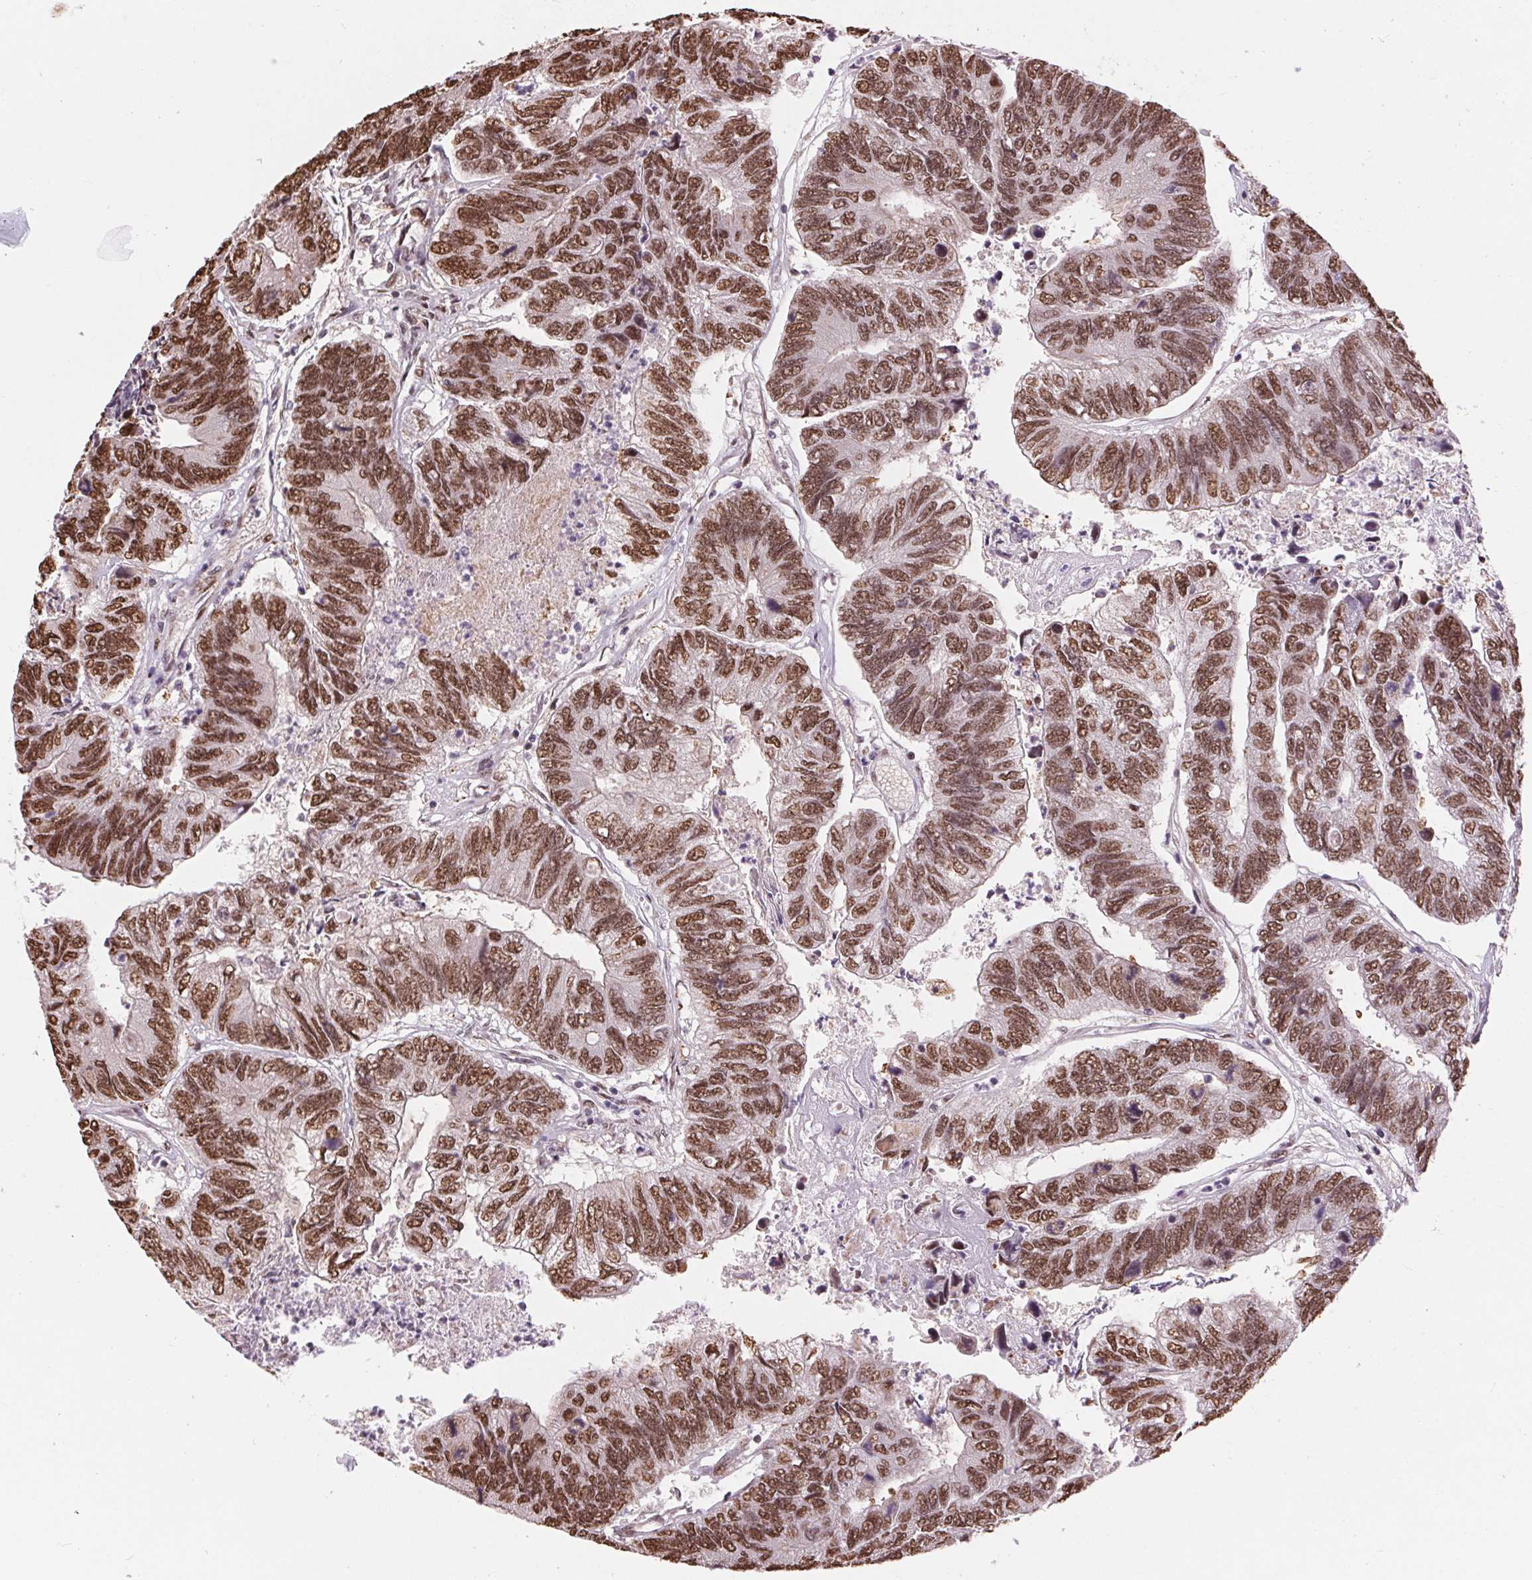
{"staining": {"intensity": "strong", "quantity": ">75%", "location": "nuclear"}, "tissue": "colorectal cancer", "cell_type": "Tumor cells", "image_type": "cancer", "snomed": [{"axis": "morphology", "description": "Adenocarcinoma, NOS"}, {"axis": "topography", "description": "Colon"}], "caption": "A high amount of strong nuclear expression is seen in about >75% of tumor cells in colorectal cancer tissue.", "gene": "RAD23A", "patient": {"sex": "female", "age": 67}}